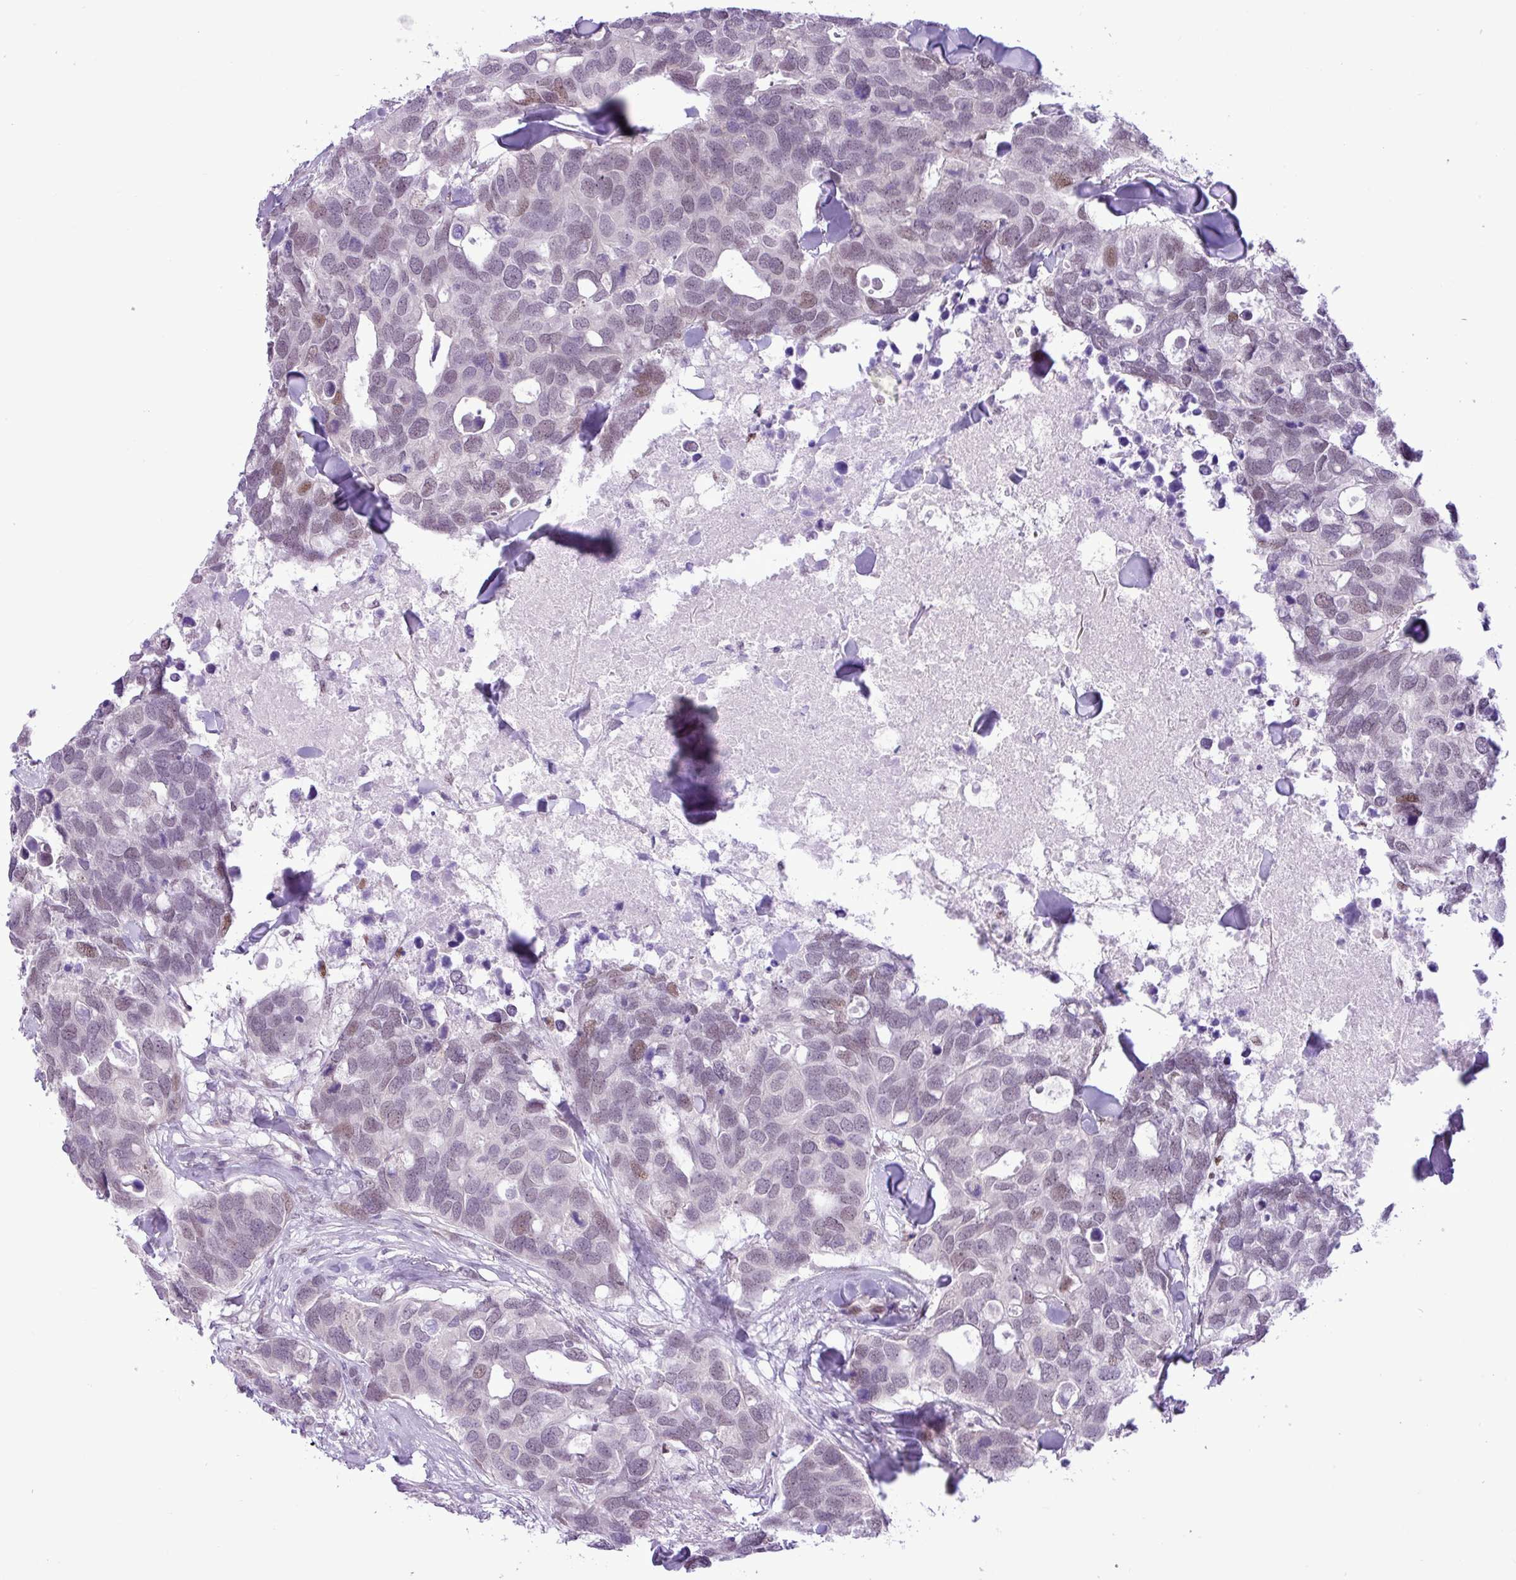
{"staining": {"intensity": "weak", "quantity": "<25%", "location": "nuclear"}, "tissue": "breast cancer", "cell_type": "Tumor cells", "image_type": "cancer", "snomed": [{"axis": "morphology", "description": "Duct carcinoma"}, {"axis": "topography", "description": "Breast"}], "caption": "Protein analysis of intraductal carcinoma (breast) reveals no significant expression in tumor cells.", "gene": "ELOA2", "patient": {"sex": "female", "age": 83}}